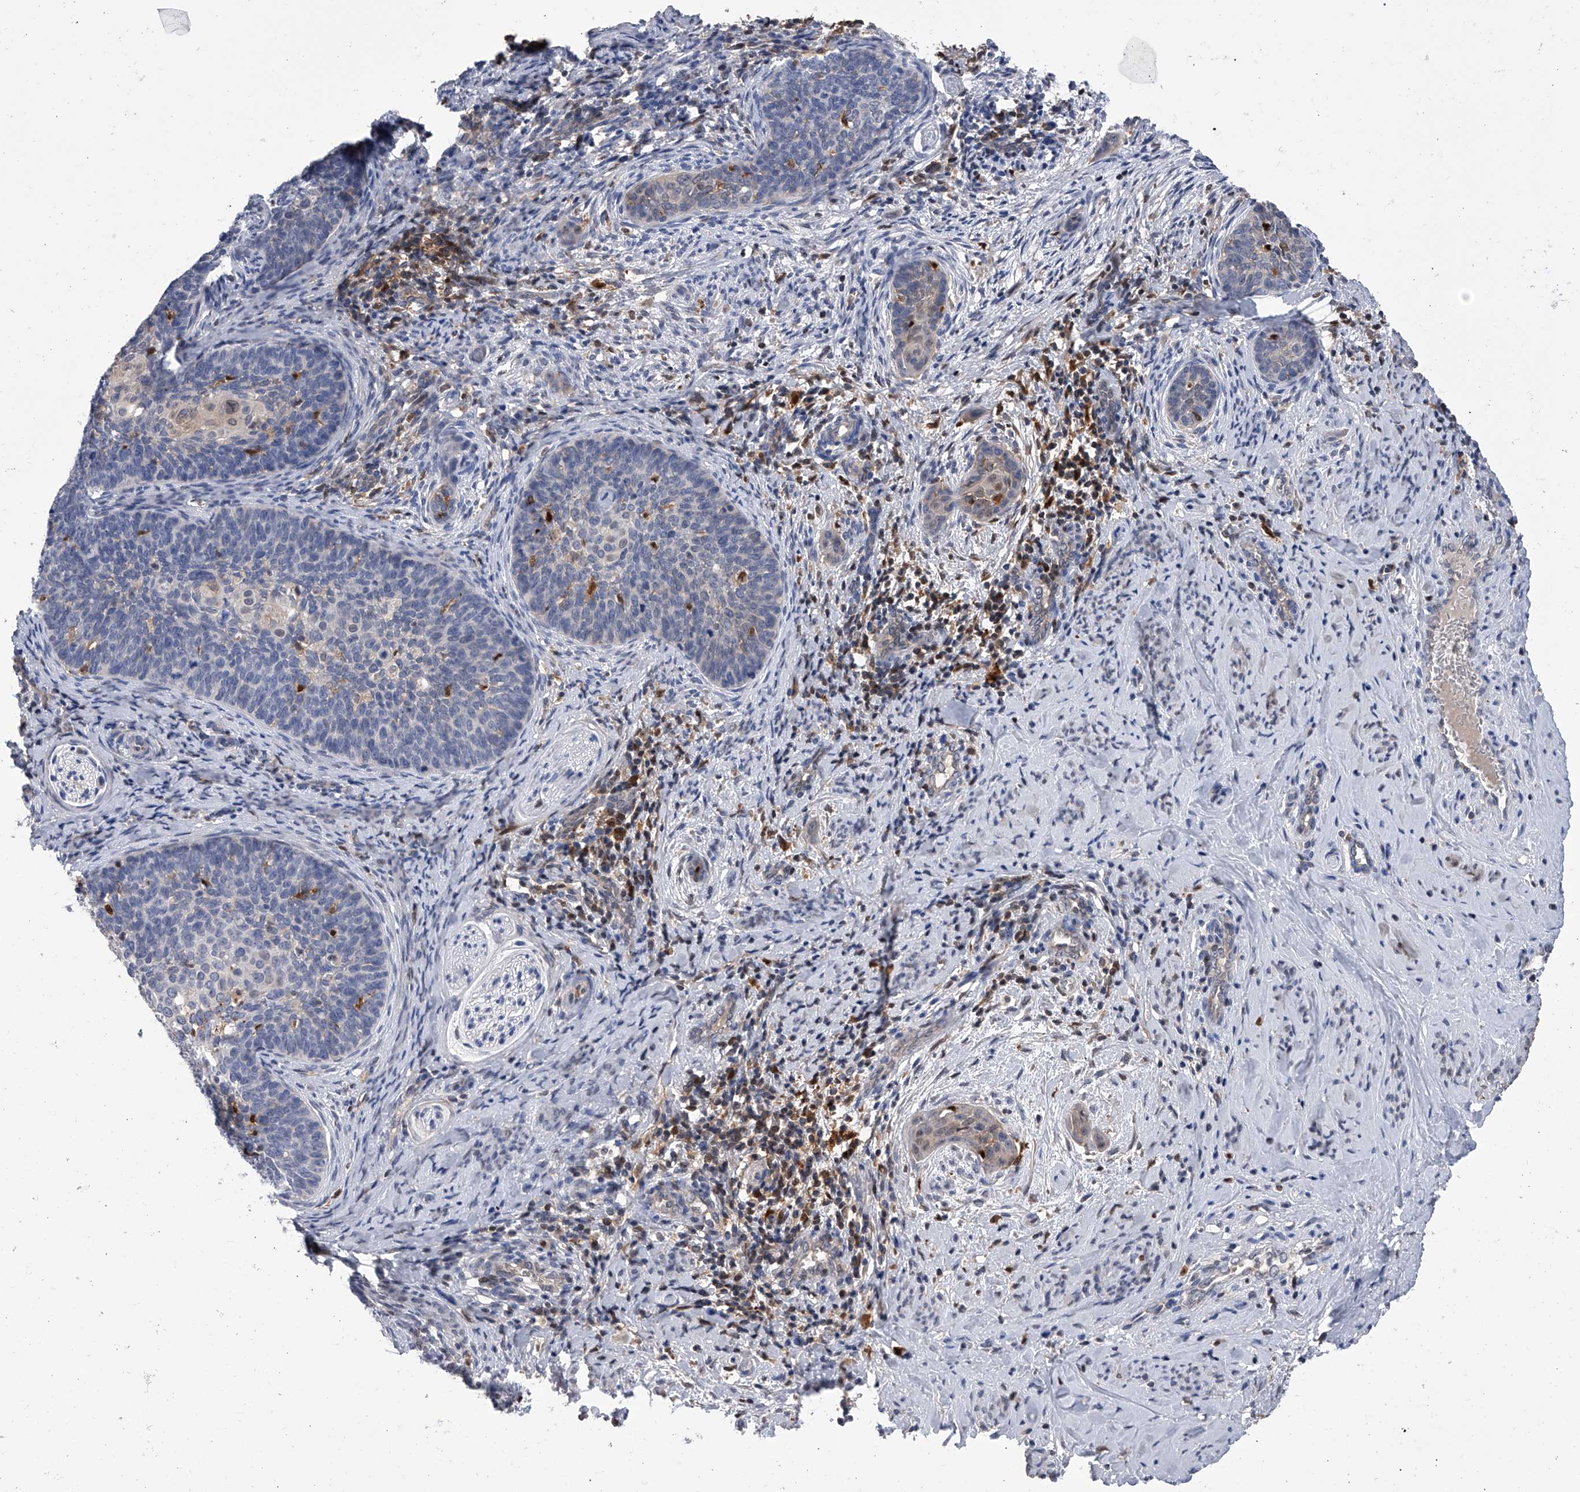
{"staining": {"intensity": "moderate", "quantity": "<25%", "location": "cytoplasmic/membranous"}, "tissue": "cervical cancer", "cell_type": "Tumor cells", "image_type": "cancer", "snomed": [{"axis": "morphology", "description": "Squamous cell carcinoma, NOS"}, {"axis": "topography", "description": "Cervix"}], "caption": "Cervical cancer was stained to show a protein in brown. There is low levels of moderate cytoplasmic/membranous expression in about <25% of tumor cells.", "gene": "SERPINB9", "patient": {"sex": "female", "age": 33}}